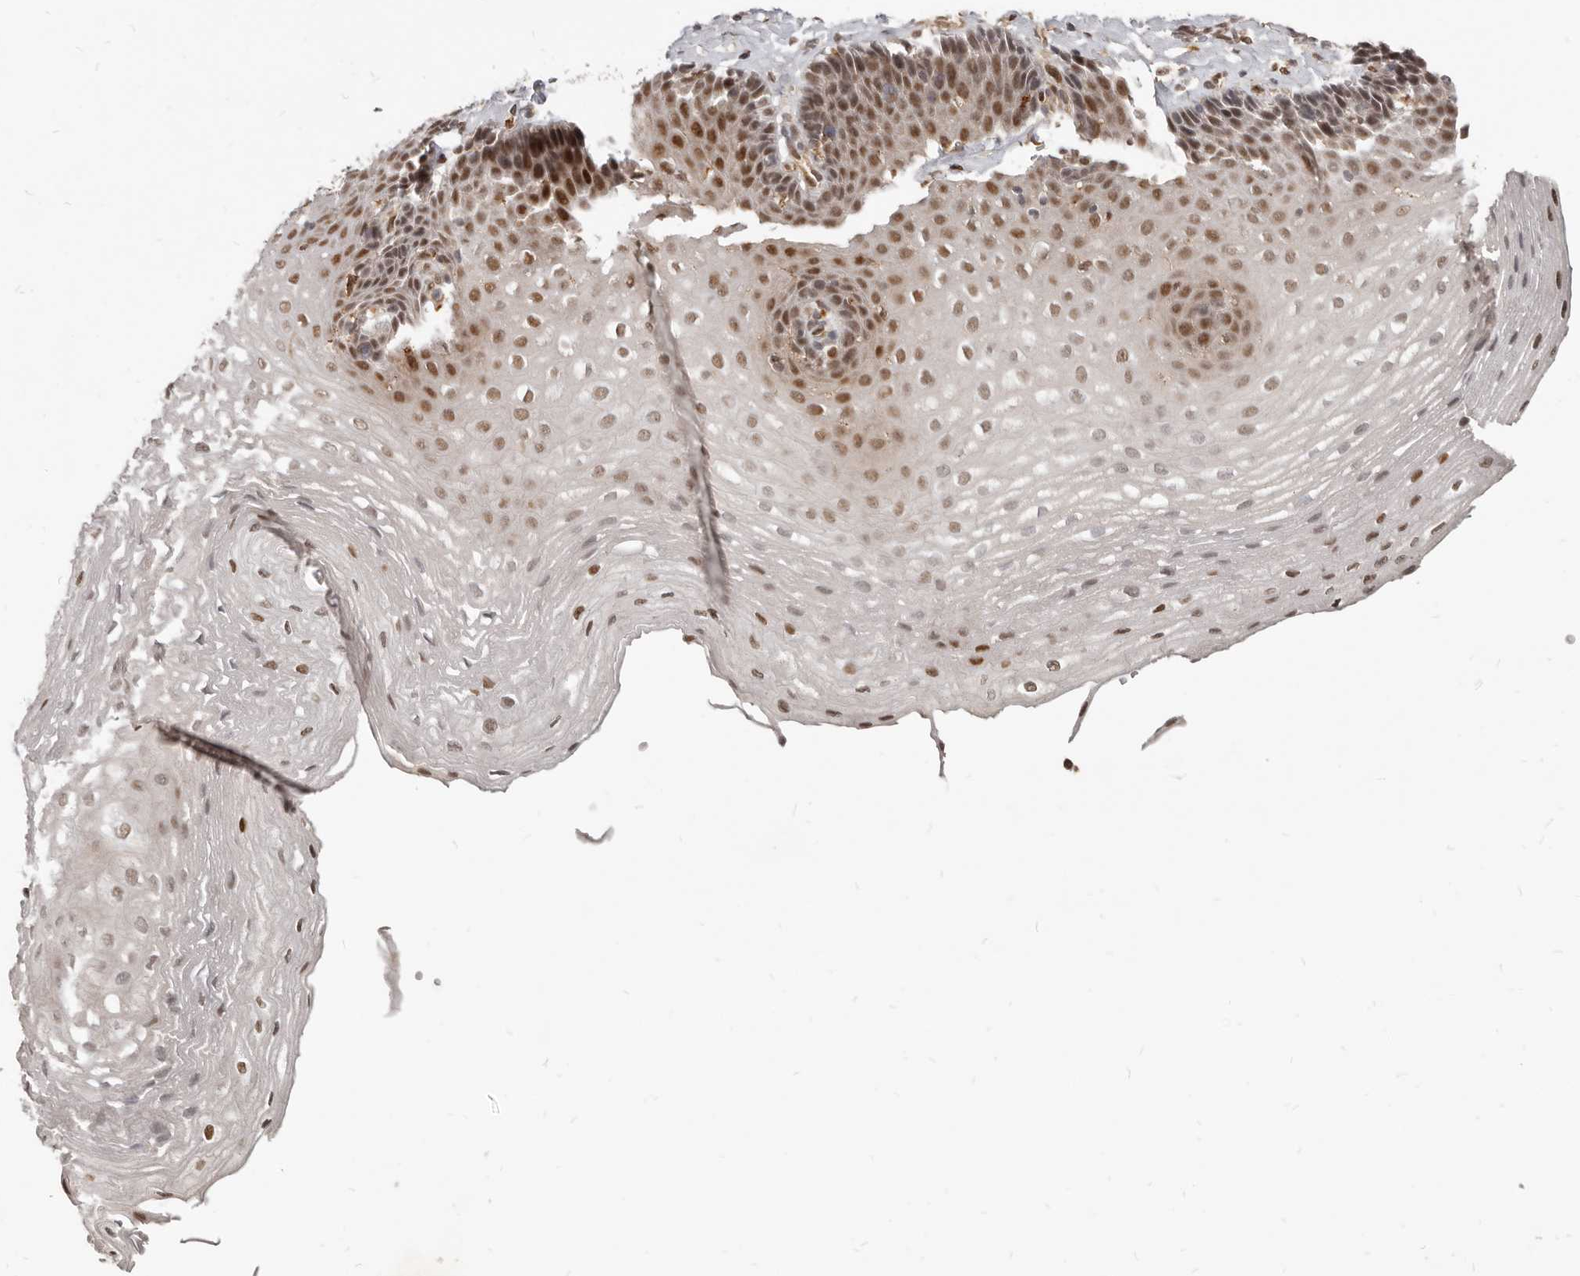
{"staining": {"intensity": "moderate", "quantity": ">75%", "location": "nuclear"}, "tissue": "esophagus", "cell_type": "Squamous epithelial cells", "image_type": "normal", "snomed": [{"axis": "morphology", "description": "Normal tissue, NOS"}, {"axis": "topography", "description": "Esophagus"}], "caption": "High-magnification brightfield microscopy of benign esophagus stained with DAB (3,3'-diaminobenzidine) (brown) and counterstained with hematoxylin (blue). squamous epithelial cells exhibit moderate nuclear expression is appreciated in approximately>75% of cells. (IHC, brightfield microscopy, high magnification).", "gene": "ATF5", "patient": {"sex": "female", "age": 66}}